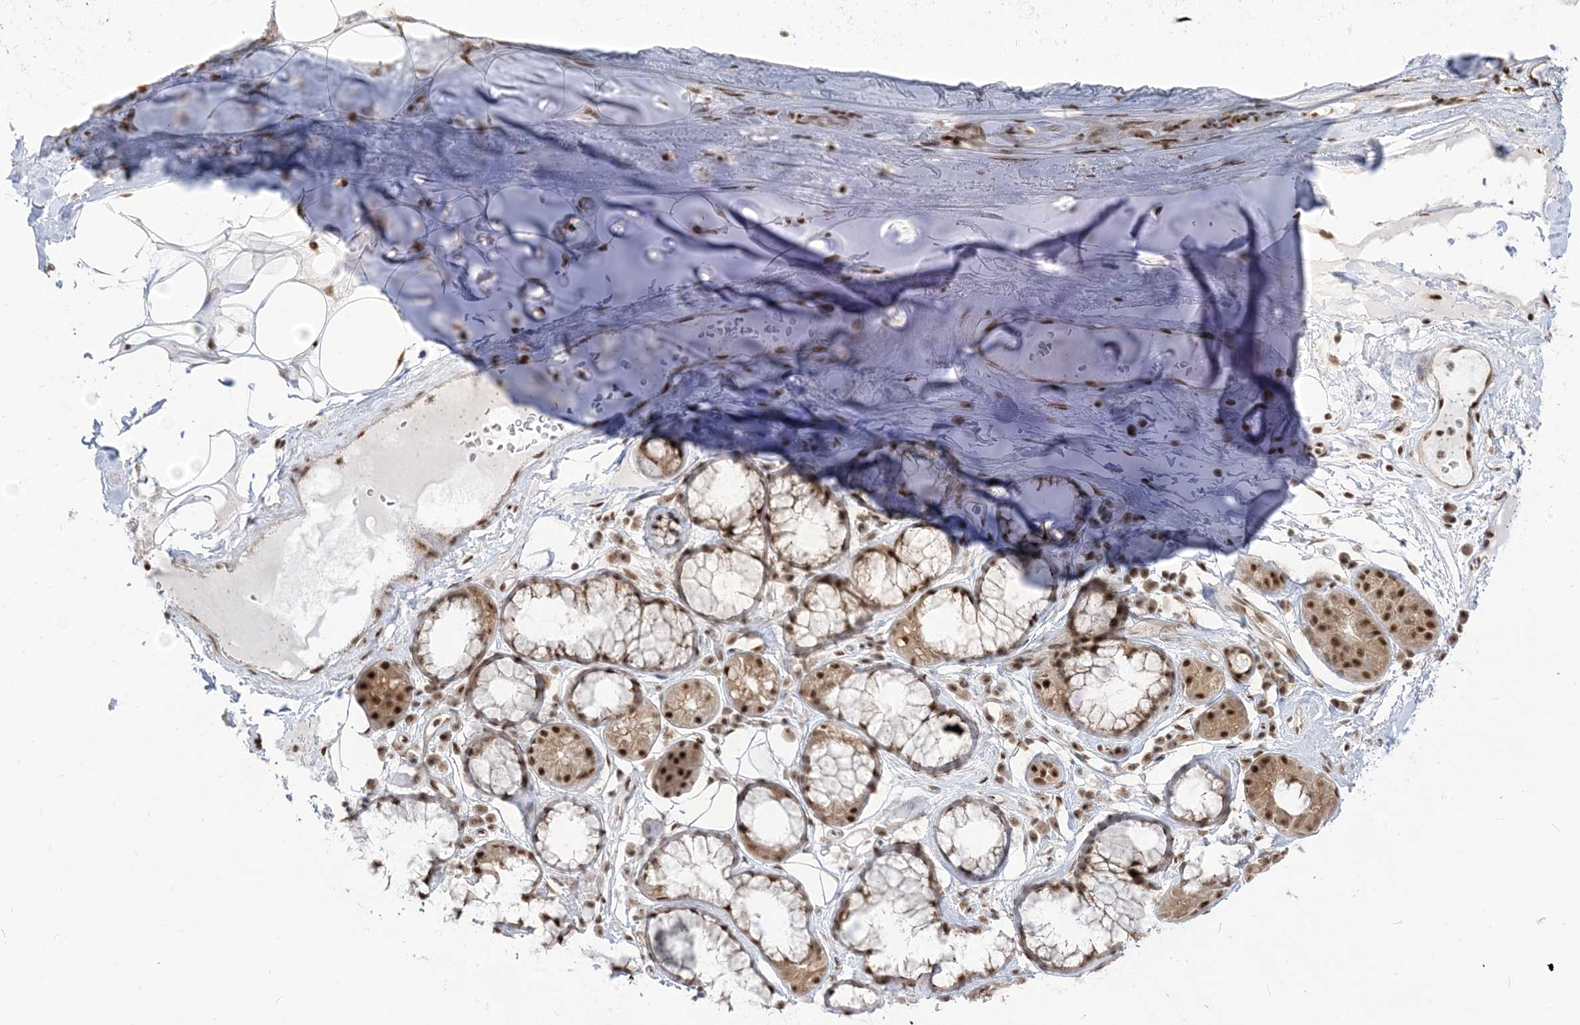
{"staining": {"intensity": "moderate", "quantity": ">75%", "location": "nuclear"}, "tissue": "adipose tissue", "cell_type": "Adipocytes", "image_type": "normal", "snomed": [{"axis": "morphology", "description": "Normal tissue, NOS"}, {"axis": "topography", "description": "Cartilage tissue"}], "caption": "IHC micrograph of unremarkable adipose tissue stained for a protein (brown), which exhibits medium levels of moderate nuclear expression in approximately >75% of adipocytes.", "gene": "ARGLU1", "patient": {"sex": "female", "age": 63}}